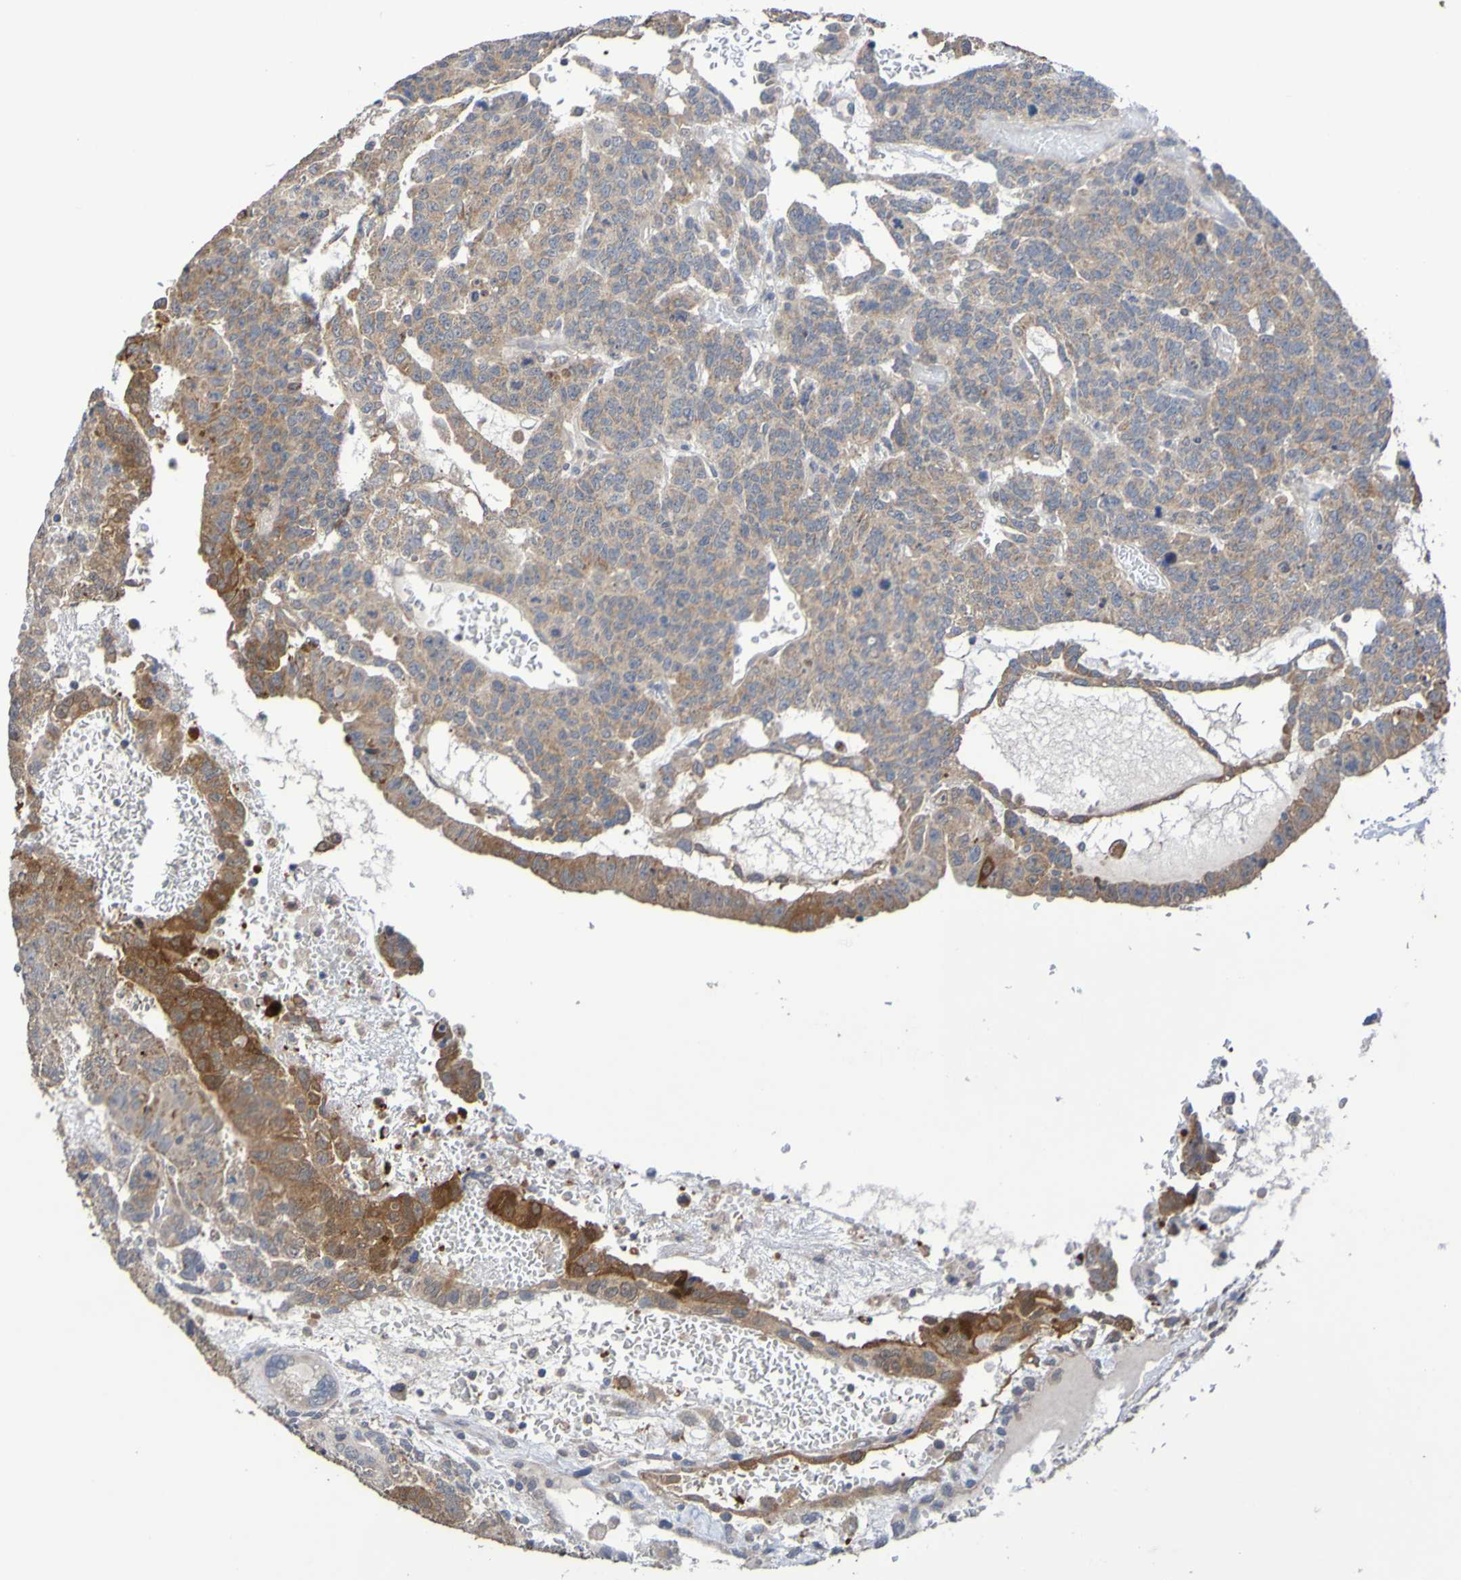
{"staining": {"intensity": "moderate", "quantity": "25%-75%", "location": "cytoplasmic/membranous"}, "tissue": "testis cancer", "cell_type": "Tumor cells", "image_type": "cancer", "snomed": [{"axis": "morphology", "description": "Seminoma, NOS"}, {"axis": "morphology", "description": "Carcinoma, Embryonal, NOS"}, {"axis": "topography", "description": "Testis"}], "caption": "This image shows embryonal carcinoma (testis) stained with immunohistochemistry (IHC) to label a protein in brown. The cytoplasmic/membranous of tumor cells show moderate positivity for the protein. Nuclei are counter-stained blue.", "gene": "C3orf18", "patient": {"sex": "male", "age": 52}}